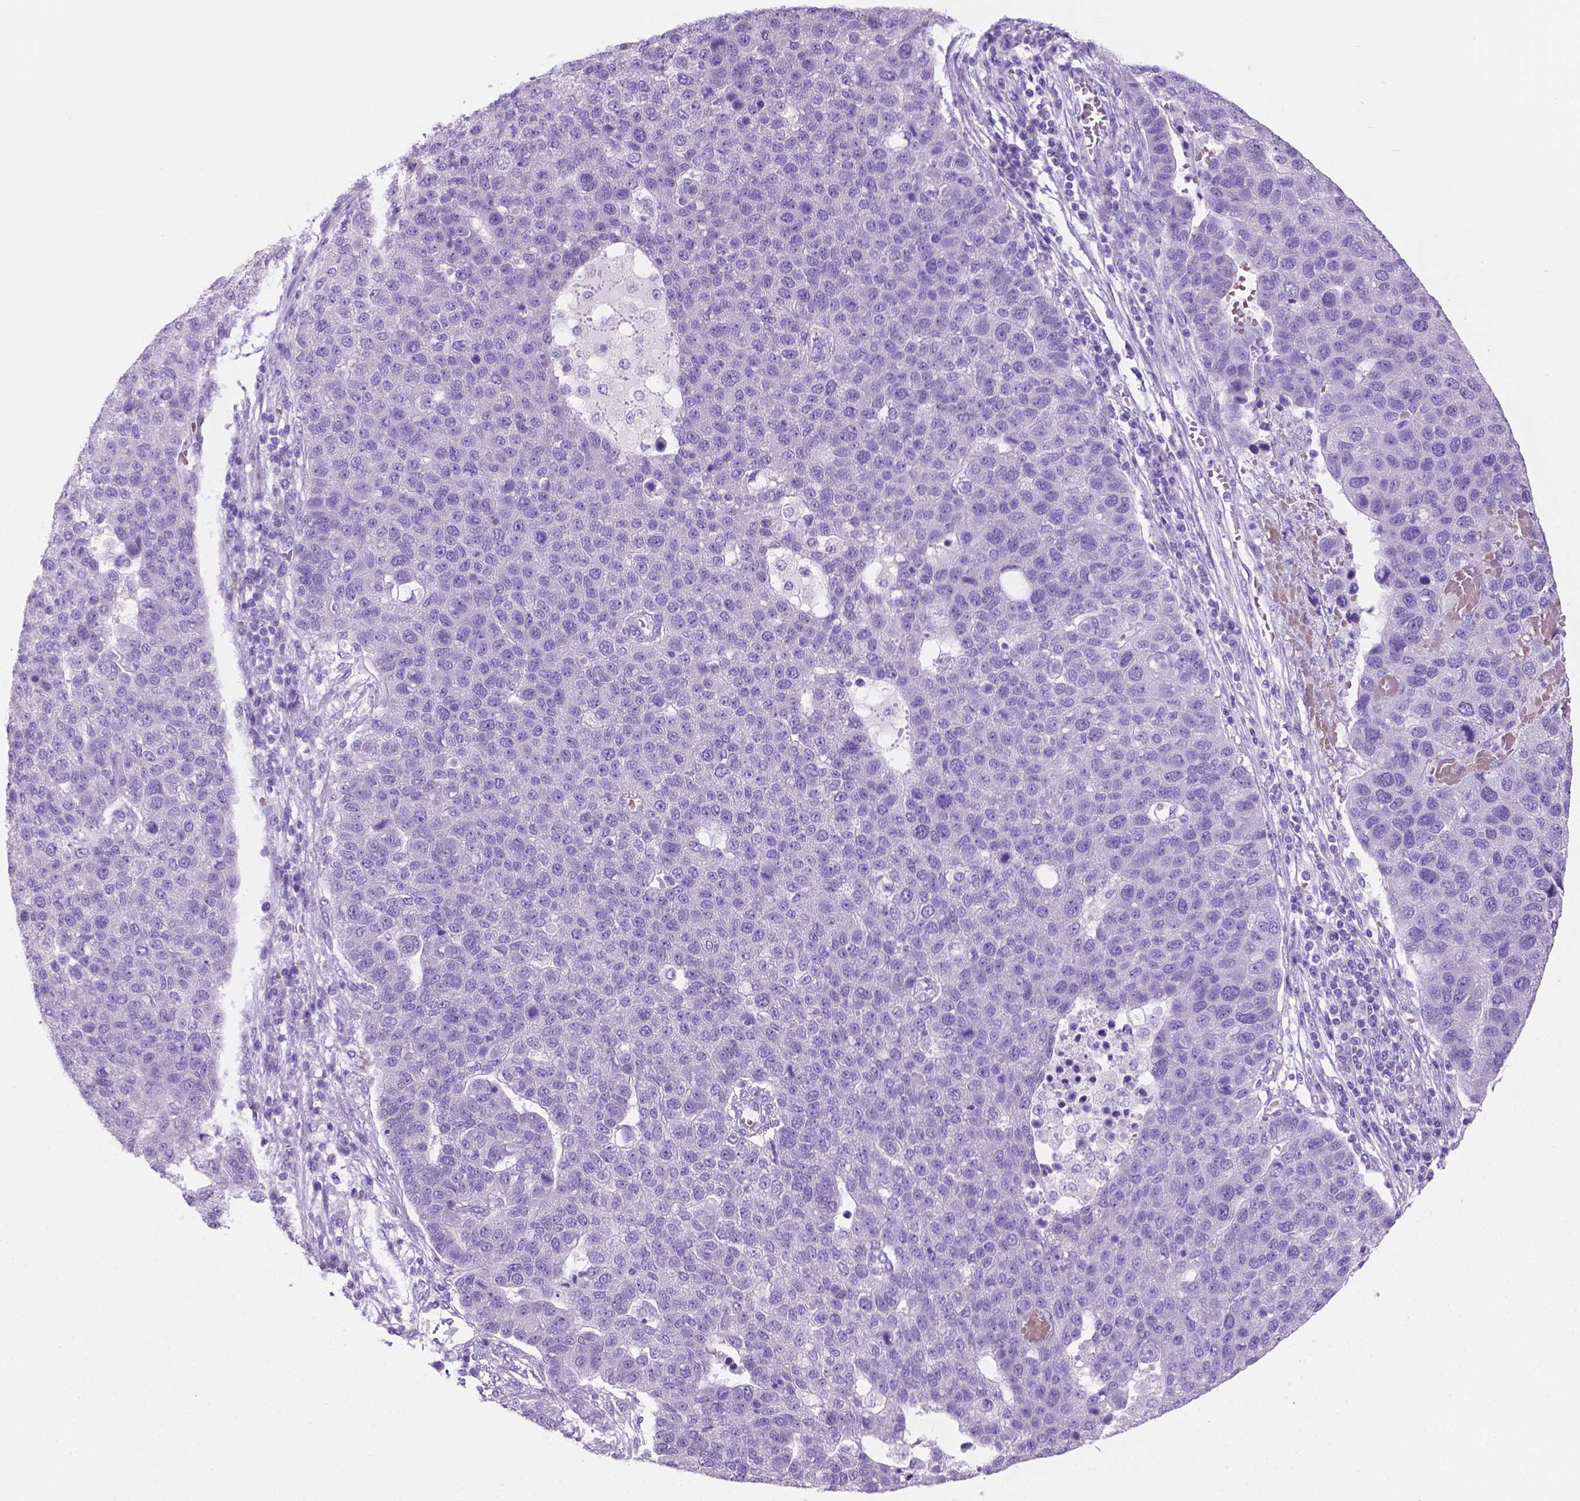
{"staining": {"intensity": "negative", "quantity": "none", "location": "none"}, "tissue": "pancreatic cancer", "cell_type": "Tumor cells", "image_type": "cancer", "snomed": [{"axis": "morphology", "description": "Adenocarcinoma, NOS"}, {"axis": "topography", "description": "Pancreas"}], "caption": "Immunohistochemistry (IHC) photomicrograph of neoplastic tissue: human pancreatic adenocarcinoma stained with DAB exhibits no significant protein expression in tumor cells.", "gene": "GRIN2B", "patient": {"sex": "female", "age": 61}}